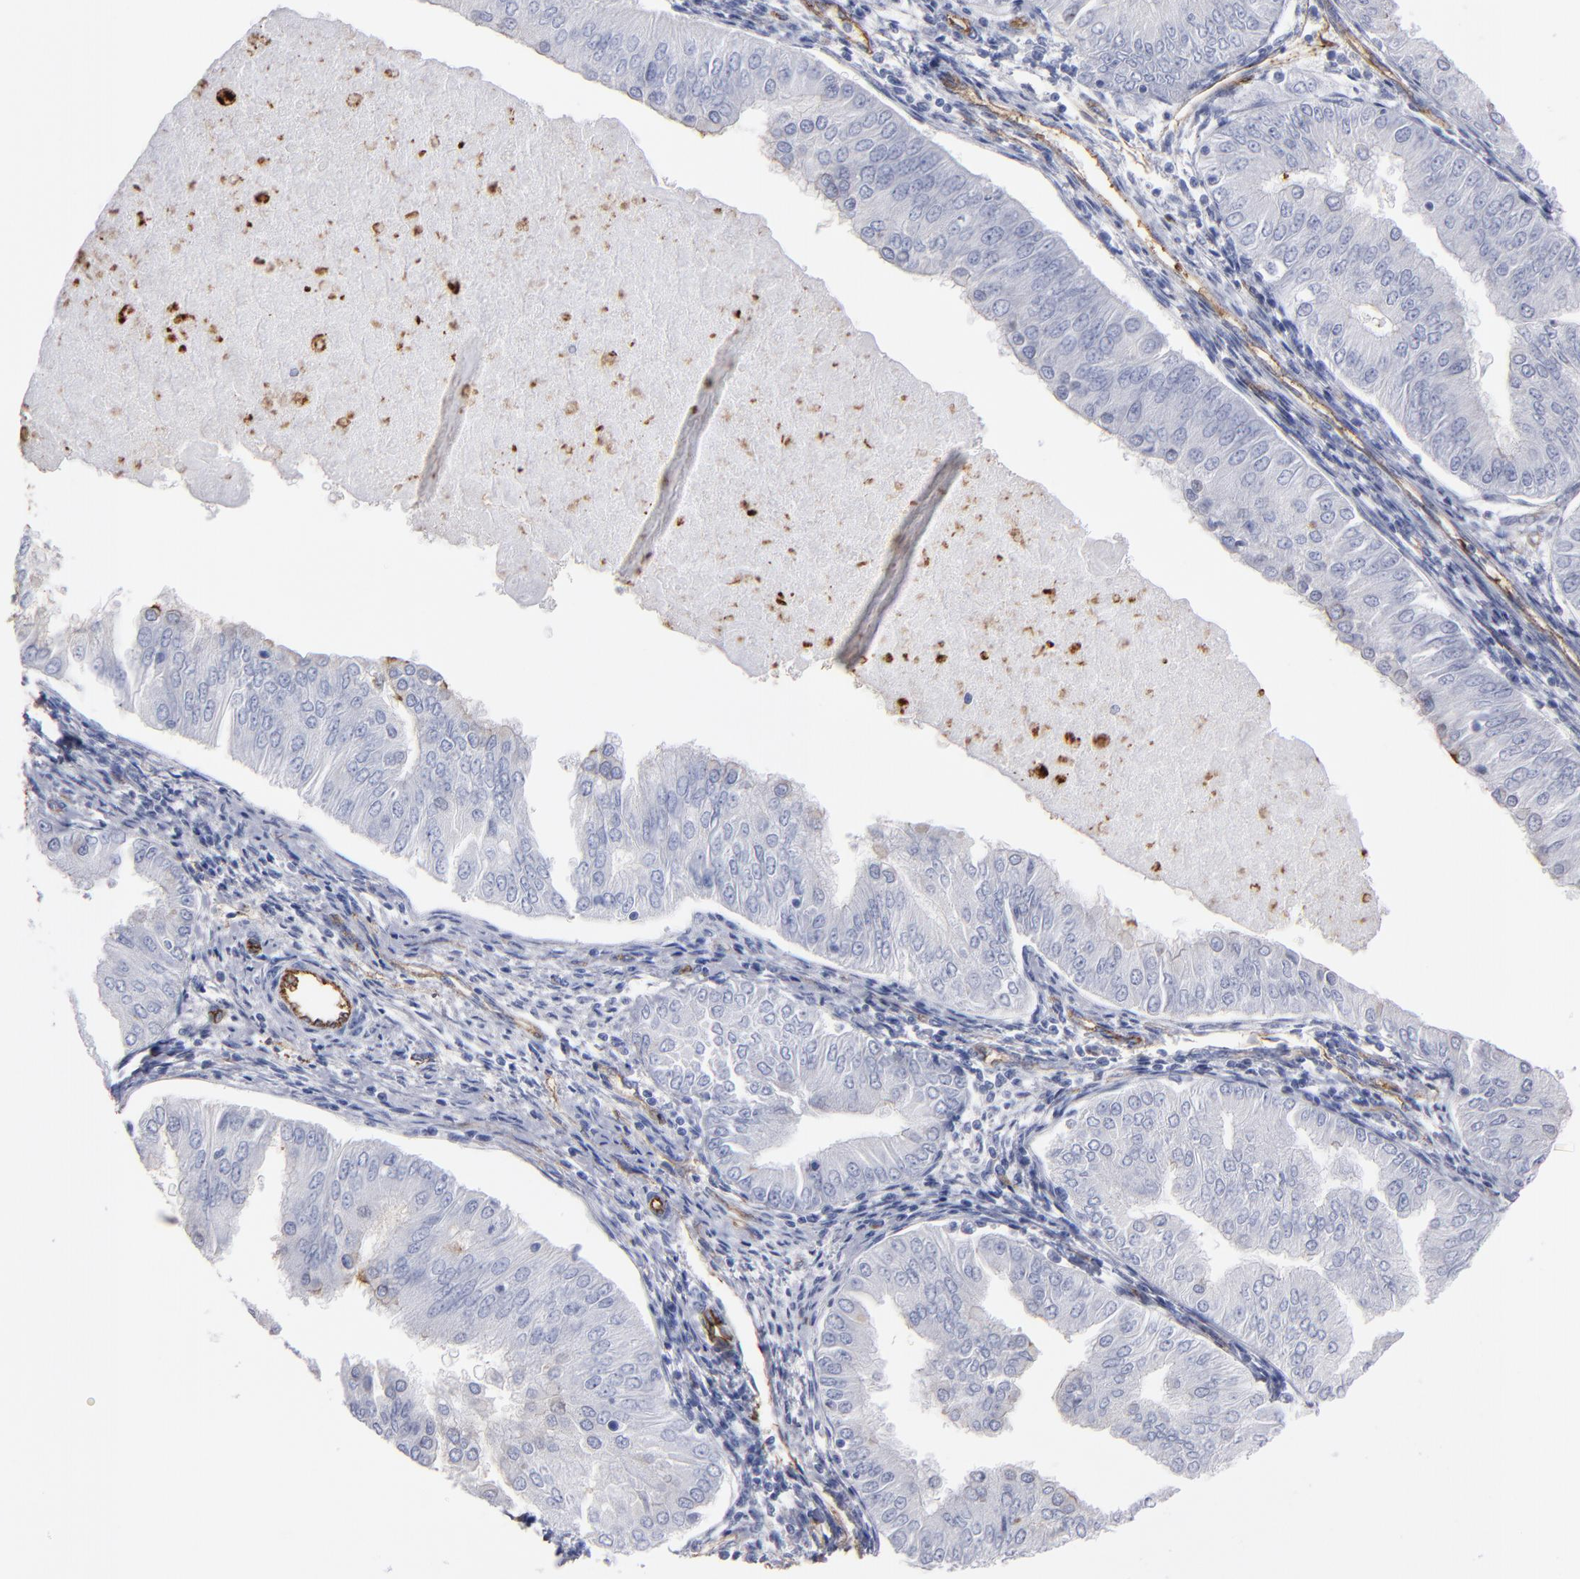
{"staining": {"intensity": "negative", "quantity": "none", "location": "none"}, "tissue": "endometrial cancer", "cell_type": "Tumor cells", "image_type": "cancer", "snomed": [{"axis": "morphology", "description": "Adenocarcinoma, NOS"}, {"axis": "topography", "description": "Endometrium"}], "caption": "The histopathology image displays no significant expression in tumor cells of endometrial cancer (adenocarcinoma).", "gene": "TM4SF1", "patient": {"sex": "female", "age": 53}}